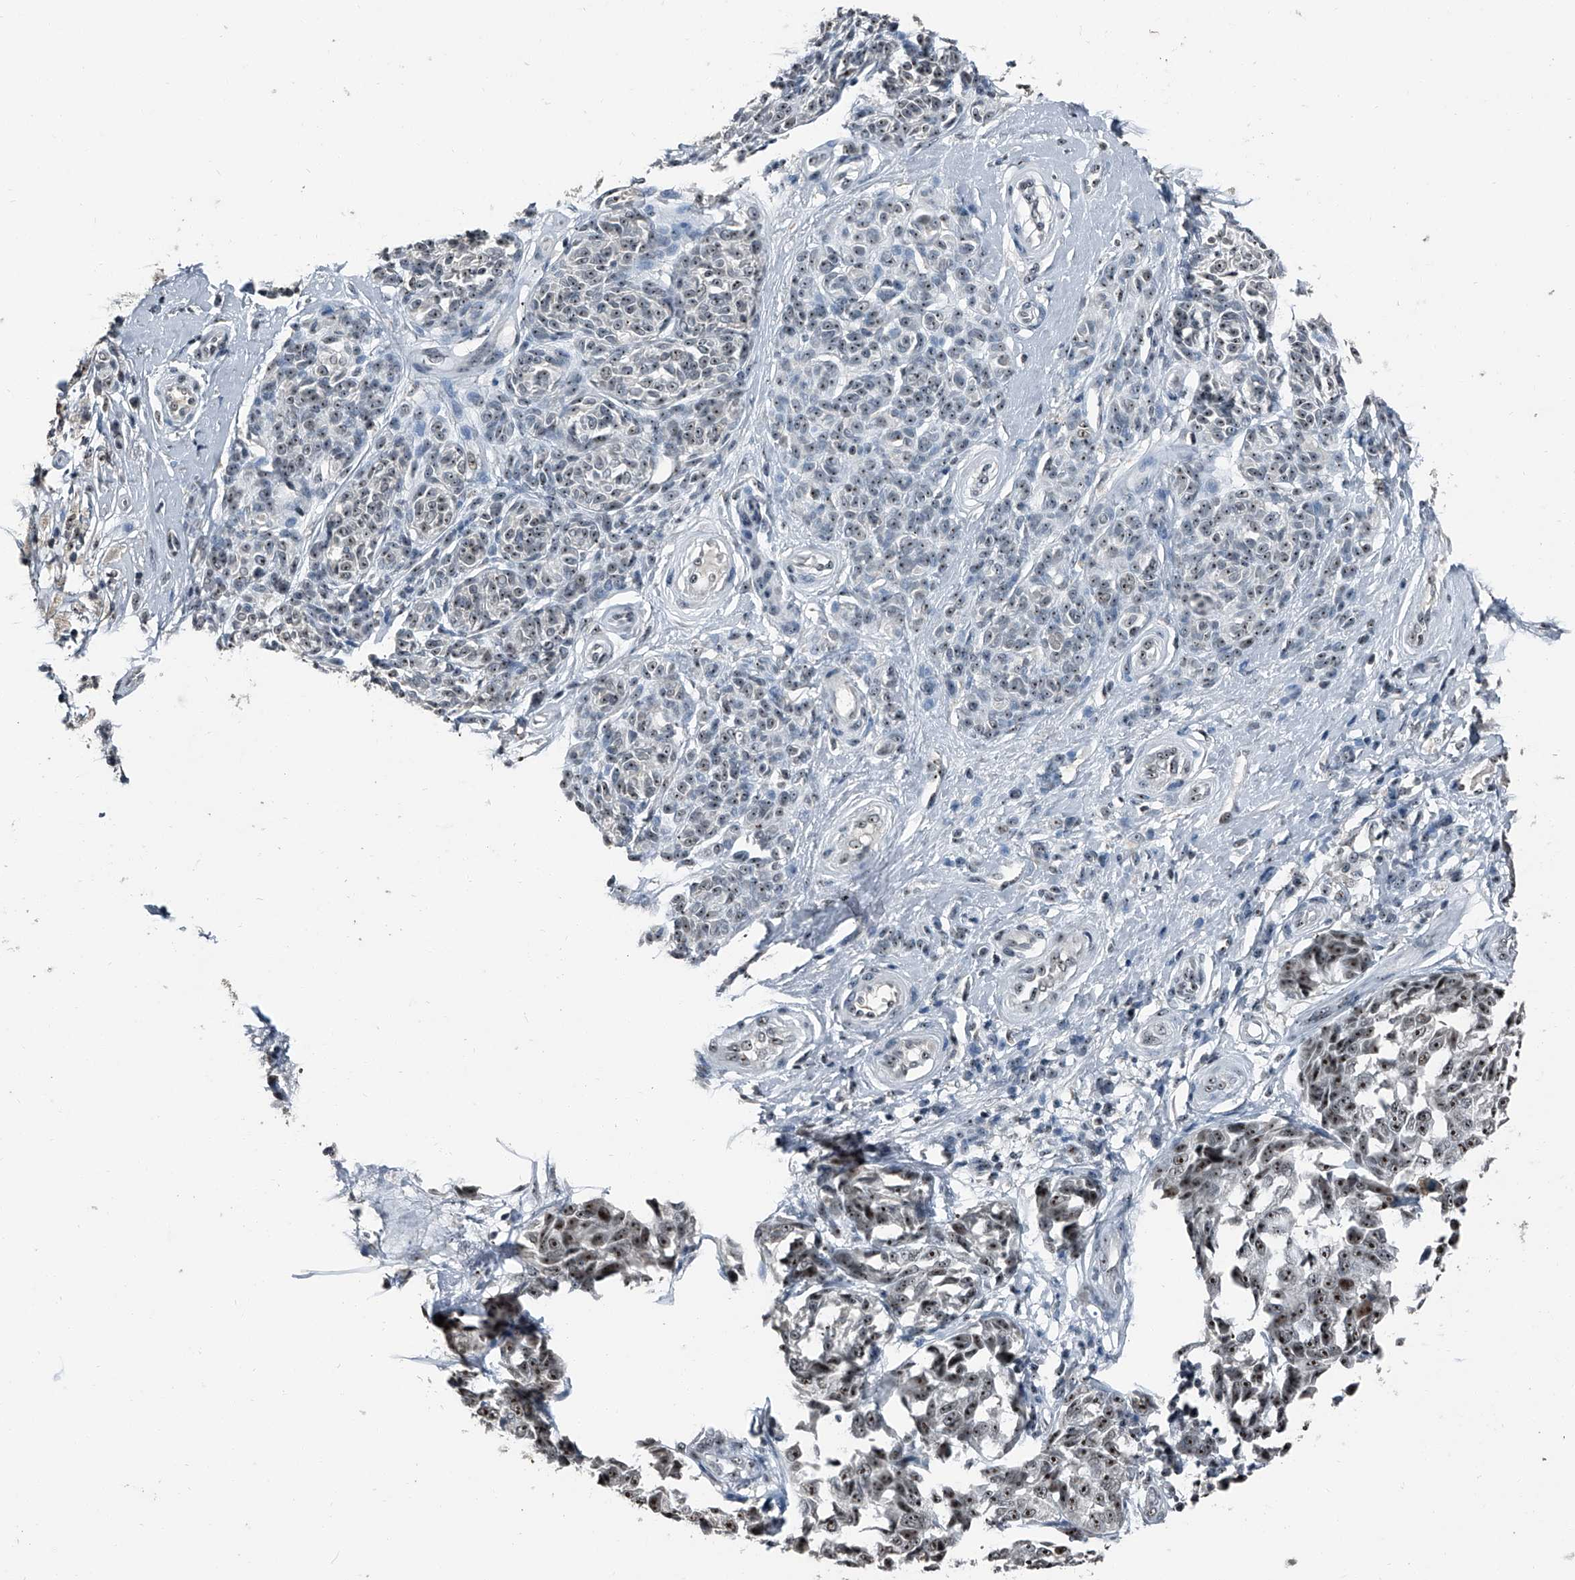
{"staining": {"intensity": "moderate", "quantity": "<25%", "location": "nuclear"}, "tissue": "melanoma", "cell_type": "Tumor cells", "image_type": "cancer", "snomed": [{"axis": "morphology", "description": "Malignant melanoma, NOS"}, {"axis": "topography", "description": "Skin"}], "caption": "A high-resolution photomicrograph shows IHC staining of malignant melanoma, which reveals moderate nuclear positivity in about <25% of tumor cells.", "gene": "TCOF1", "patient": {"sex": "female", "age": 64}}